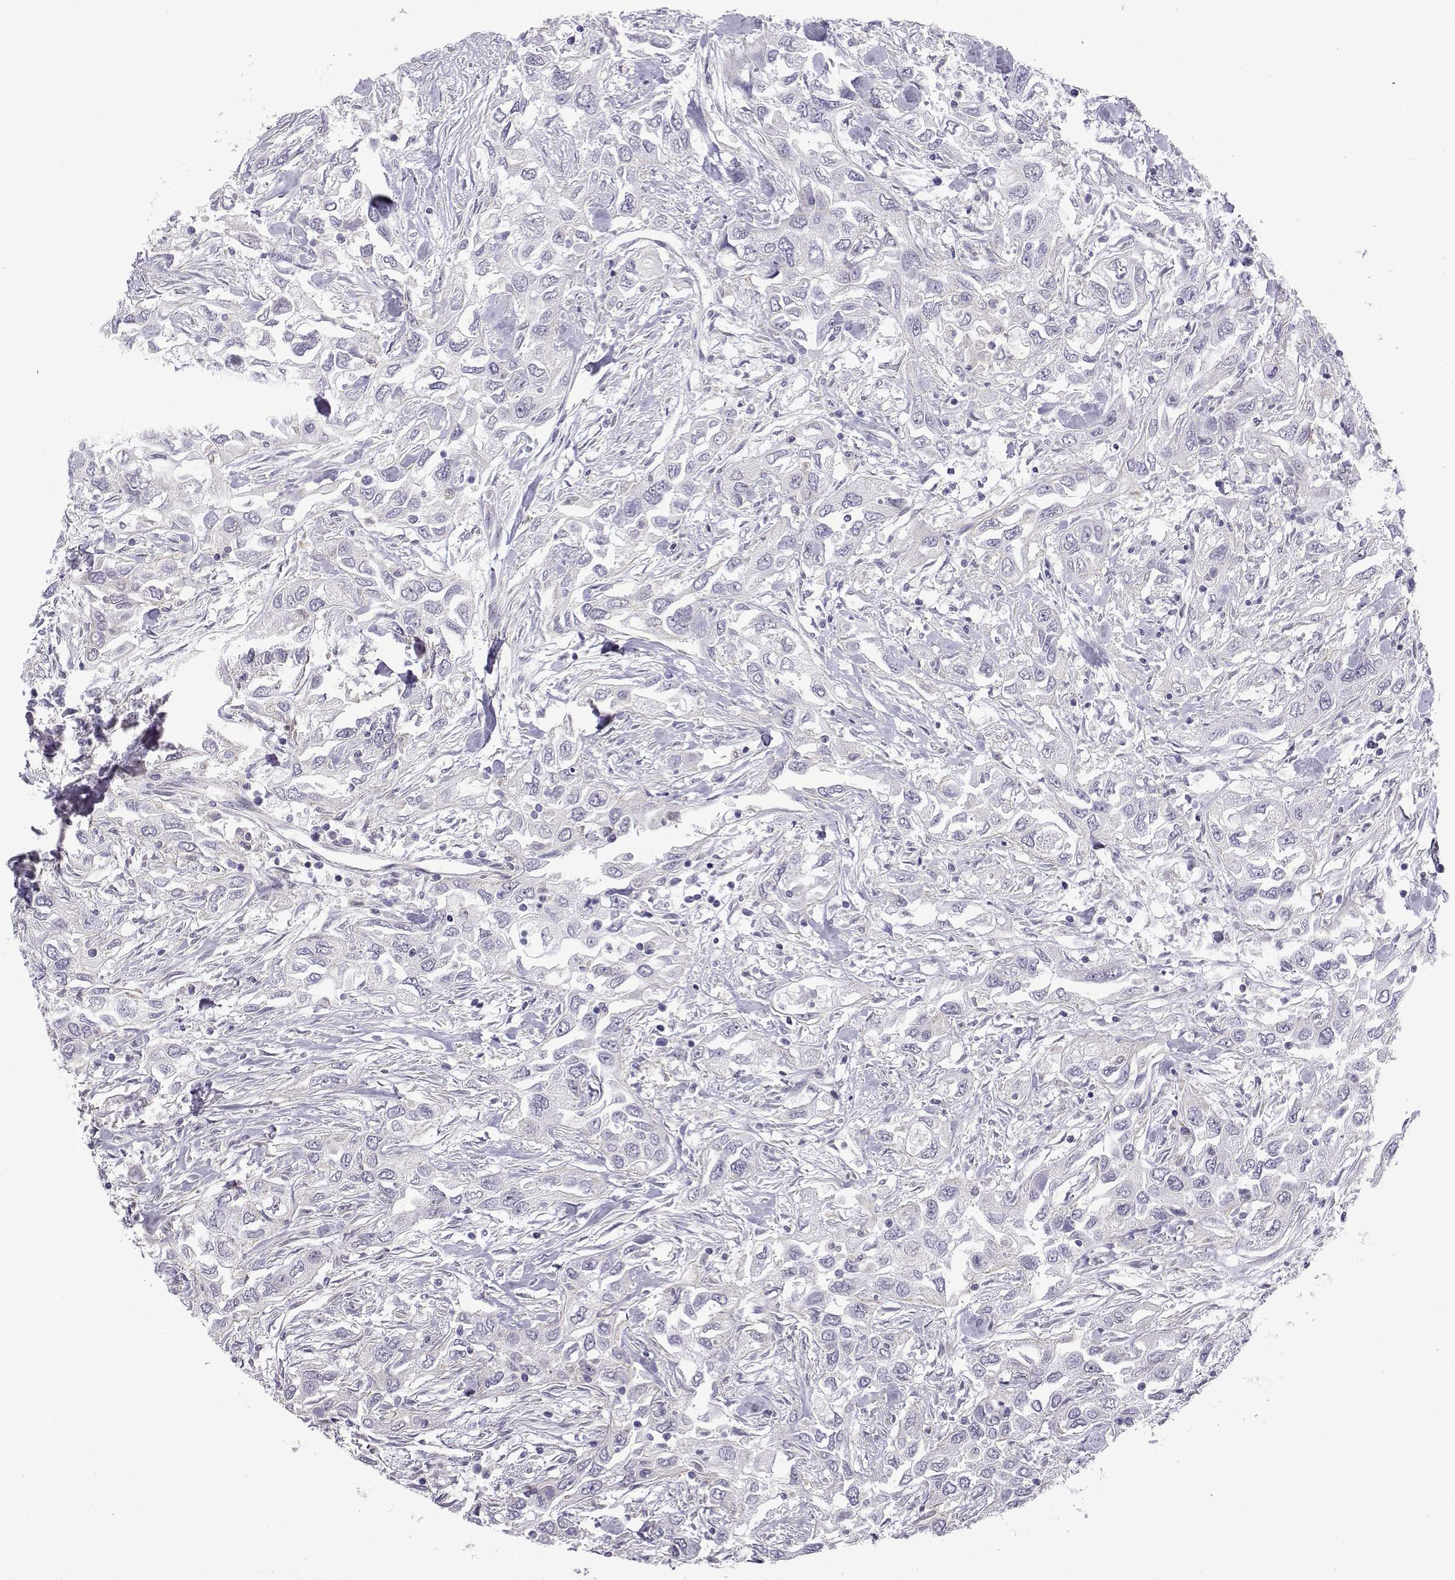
{"staining": {"intensity": "negative", "quantity": "none", "location": "none"}, "tissue": "urothelial cancer", "cell_type": "Tumor cells", "image_type": "cancer", "snomed": [{"axis": "morphology", "description": "Urothelial carcinoma, High grade"}, {"axis": "topography", "description": "Urinary bladder"}], "caption": "Immunohistochemistry of urothelial cancer displays no staining in tumor cells.", "gene": "CFAP53", "patient": {"sex": "male", "age": 76}}